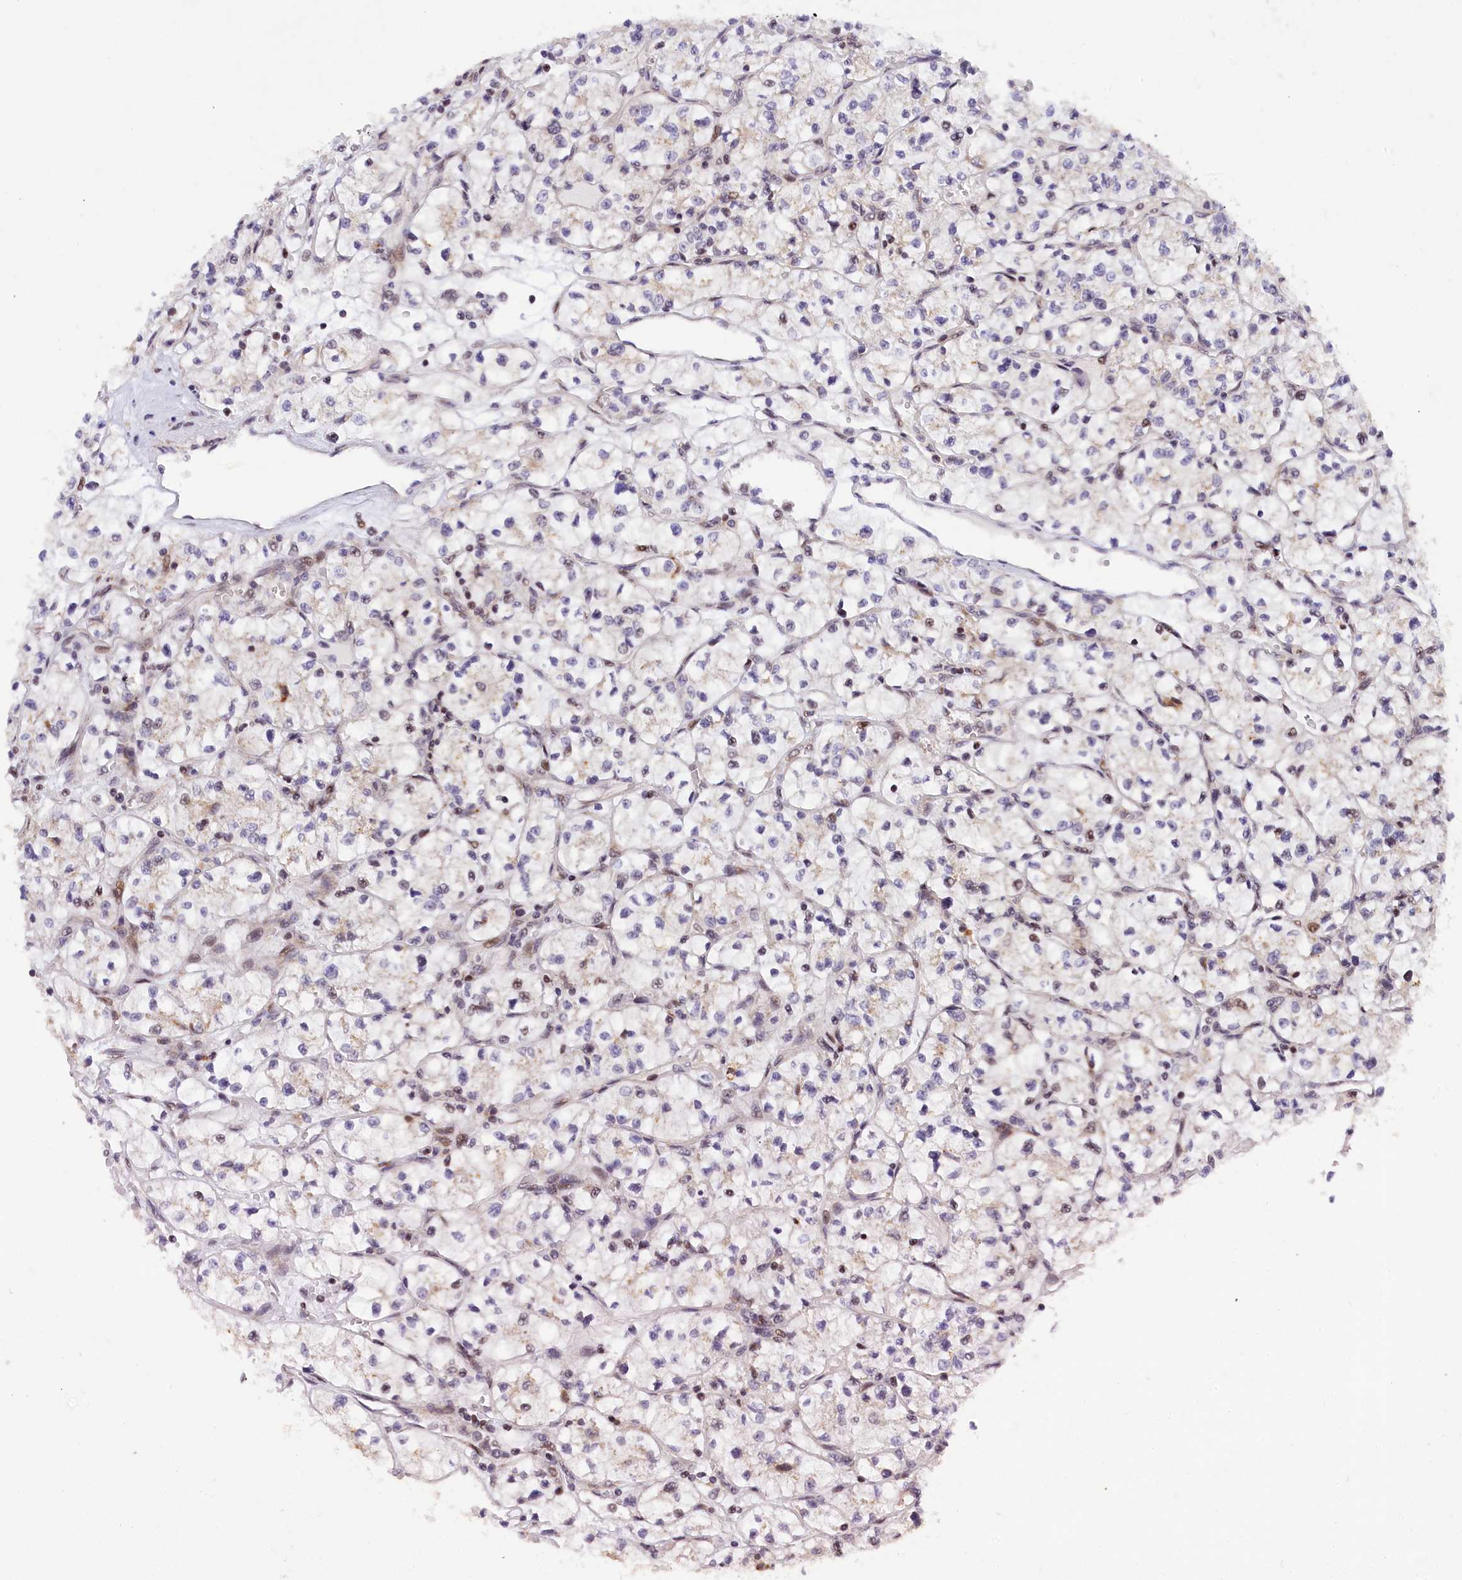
{"staining": {"intensity": "weak", "quantity": "<25%", "location": "nuclear"}, "tissue": "renal cancer", "cell_type": "Tumor cells", "image_type": "cancer", "snomed": [{"axis": "morphology", "description": "Adenocarcinoma, NOS"}, {"axis": "topography", "description": "Kidney"}], "caption": "A photomicrograph of human renal cancer is negative for staining in tumor cells.", "gene": "SAMD4A", "patient": {"sex": "female", "age": 64}}